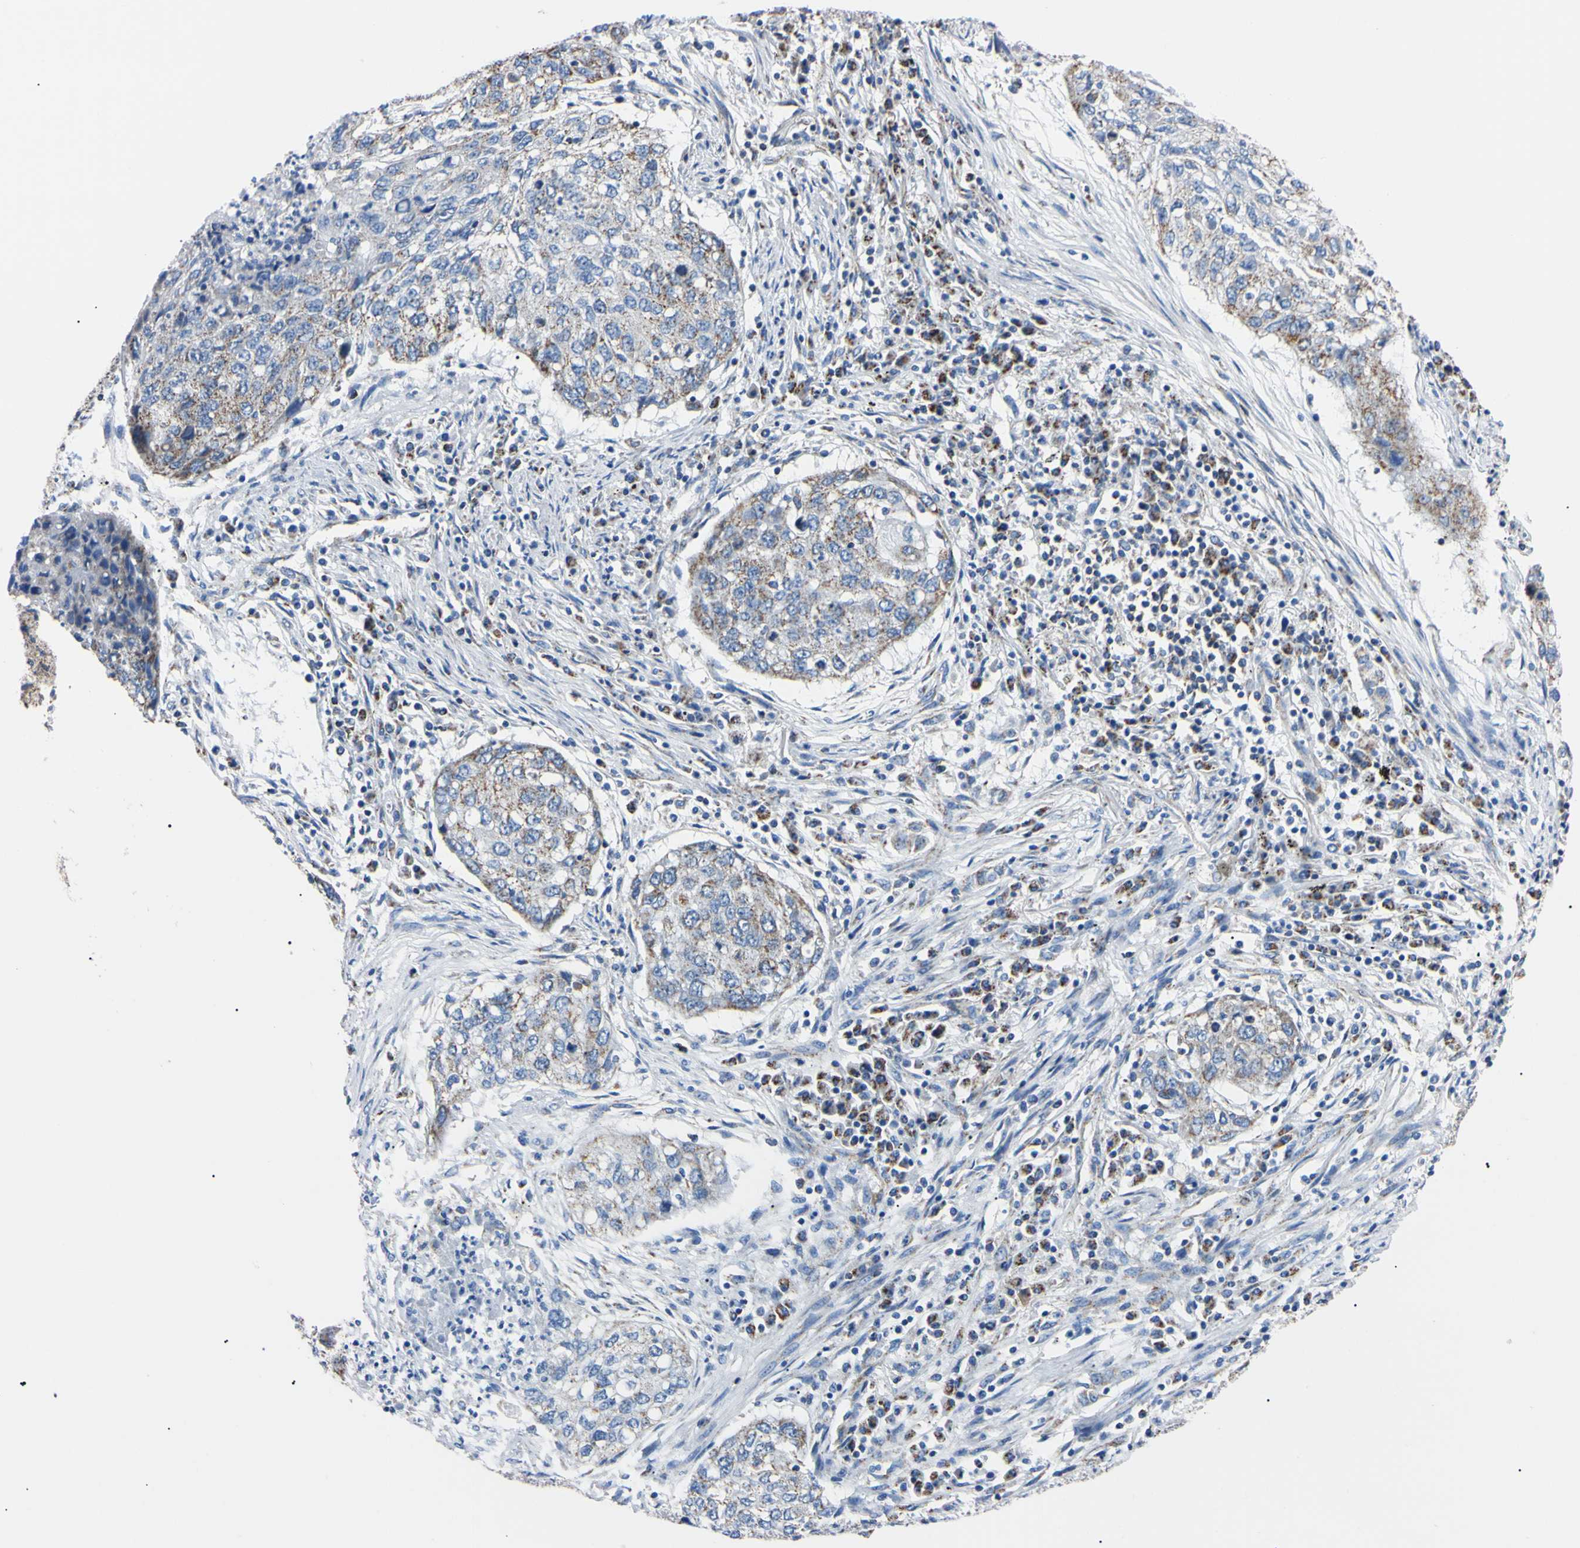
{"staining": {"intensity": "moderate", "quantity": "<25%", "location": "cytoplasmic/membranous"}, "tissue": "lung cancer", "cell_type": "Tumor cells", "image_type": "cancer", "snomed": [{"axis": "morphology", "description": "Squamous cell carcinoma, NOS"}, {"axis": "topography", "description": "Lung"}], "caption": "DAB immunohistochemical staining of human squamous cell carcinoma (lung) shows moderate cytoplasmic/membranous protein staining in approximately <25% of tumor cells.", "gene": "CLPP", "patient": {"sex": "female", "age": 63}}